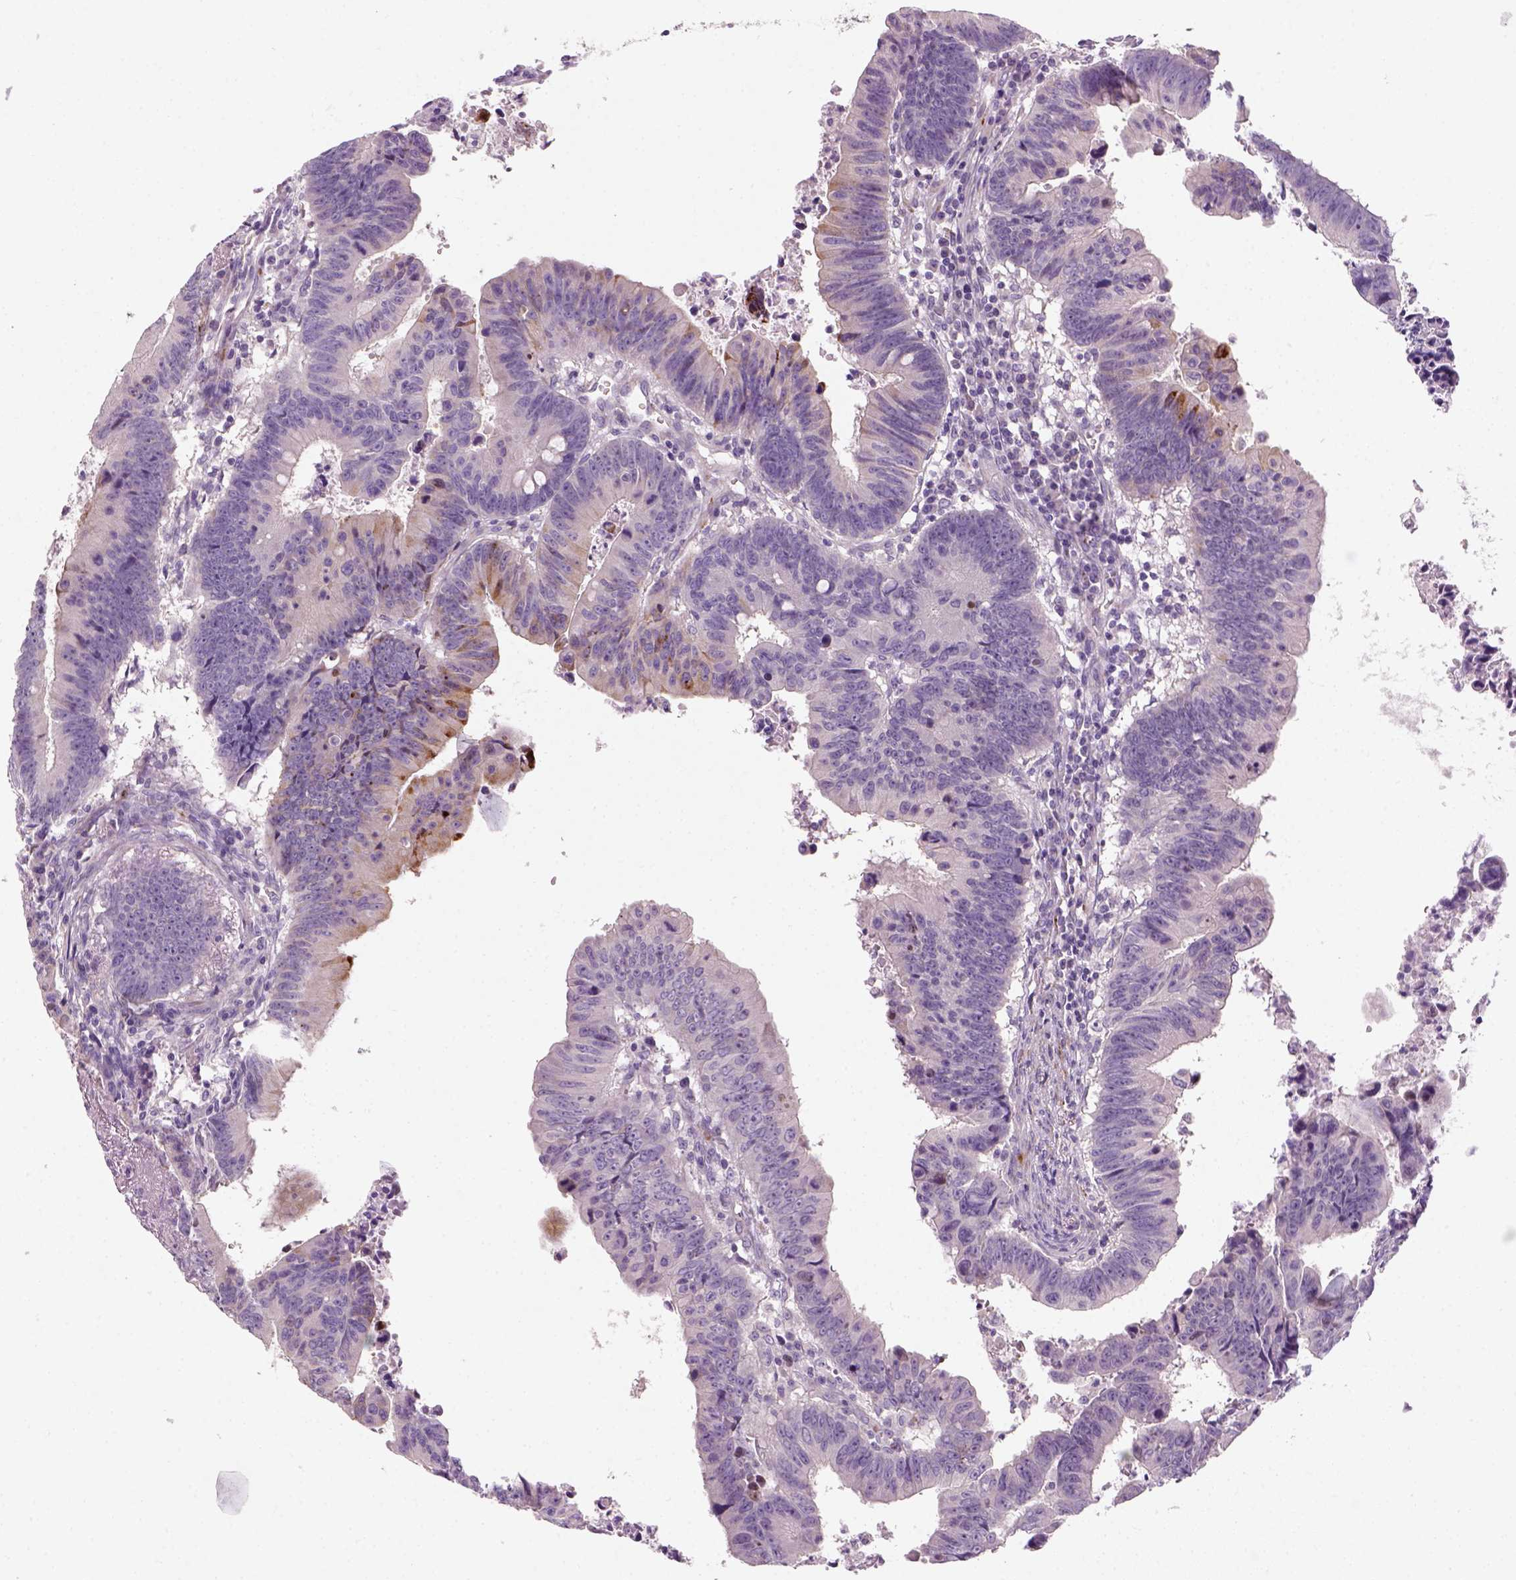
{"staining": {"intensity": "weak", "quantity": "<25%", "location": "cytoplasmic/membranous"}, "tissue": "colorectal cancer", "cell_type": "Tumor cells", "image_type": "cancer", "snomed": [{"axis": "morphology", "description": "Adenocarcinoma, NOS"}, {"axis": "topography", "description": "Colon"}], "caption": "Protein analysis of colorectal adenocarcinoma shows no significant staining in tumor cells.", "gene": "NUDT6", "patient": {"sex": "female", "age": 87}}